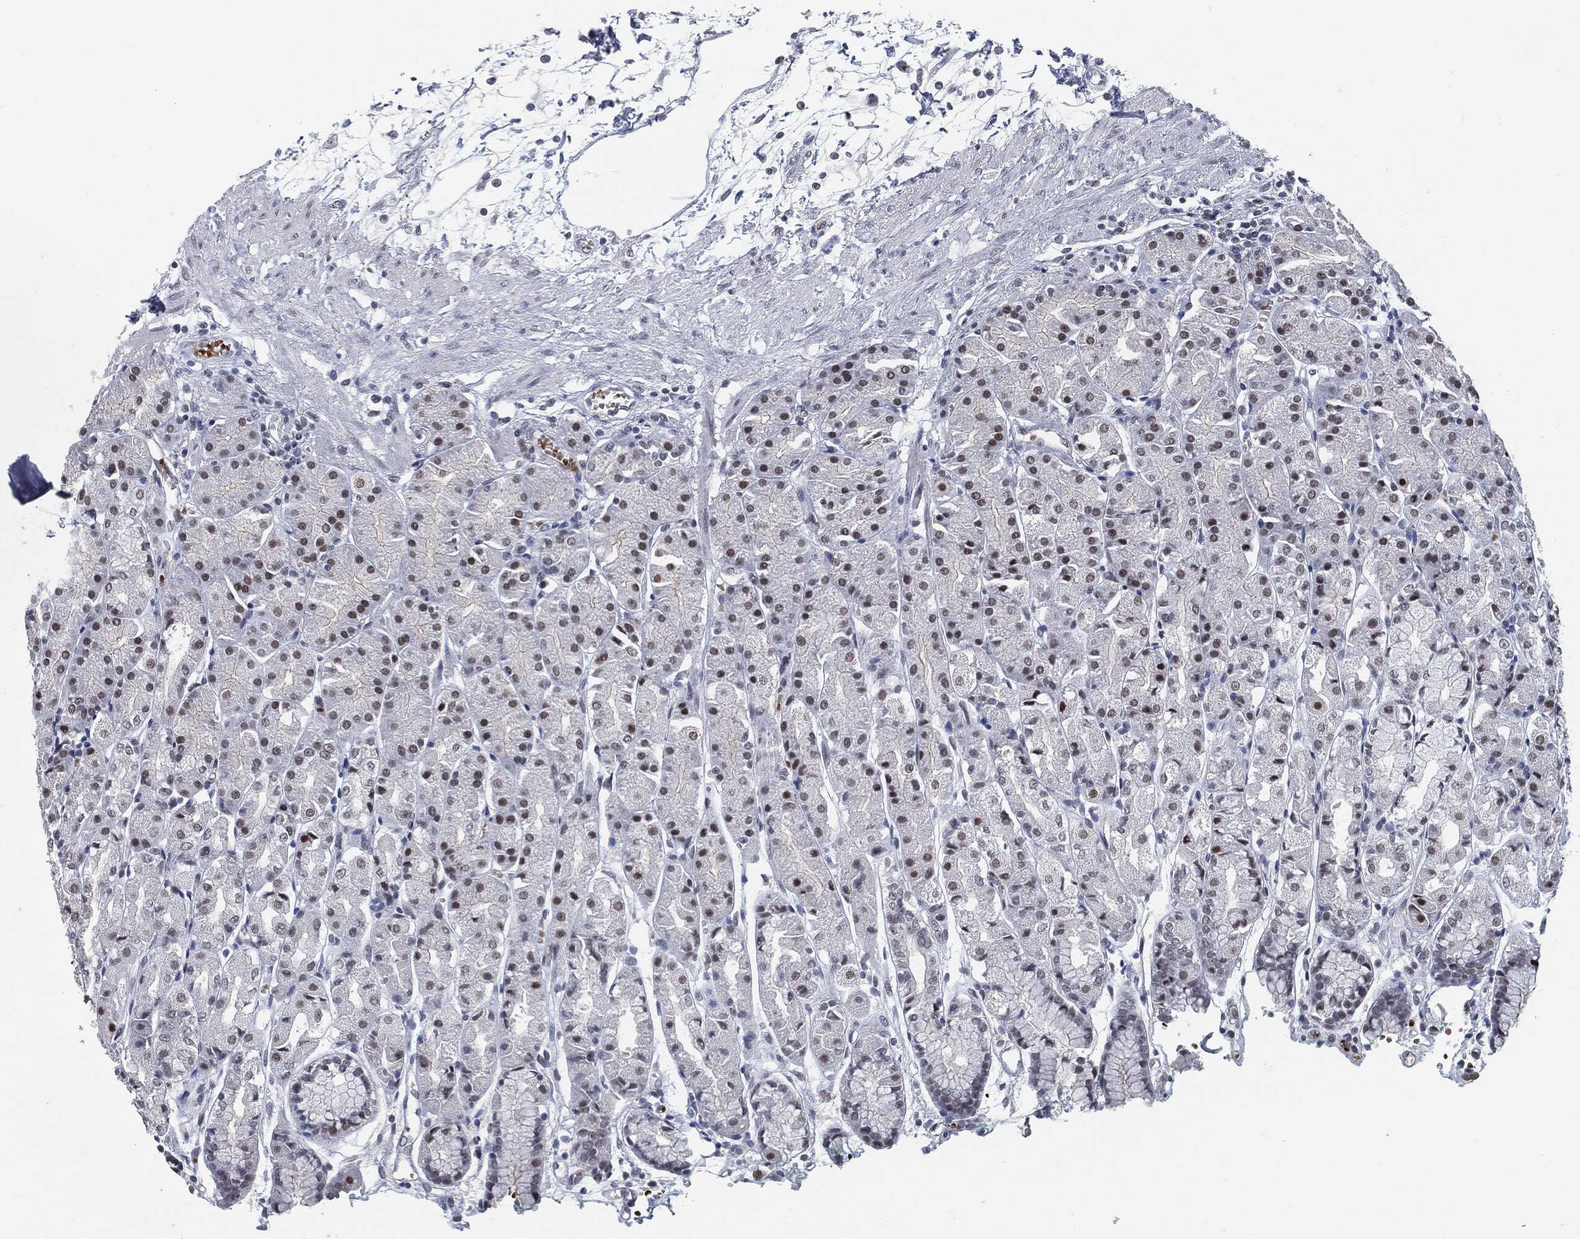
{"staining": {"intensity": "strong", "quantity": "<25%", "location": "nuclear"}, "tissue": "stomach", "cell_type": "Glandular cells", "image_type": "normal", "snomed": [{"axis": "morphology", "description": "Normal tissue, NOS"}, {"axis": "morphology", "description": "Adenocarcinoma, NOS"}, {"axis": "topography", "description": "Stomach"}], "caption": "This is a photomicrograph of immunohistochemistry (IHC) staining of normal stomach, which shows strong staining in the nuclear of glandular cells.", "gene": "ANXA1", "patient": {"sex": "female", "age": 81}}